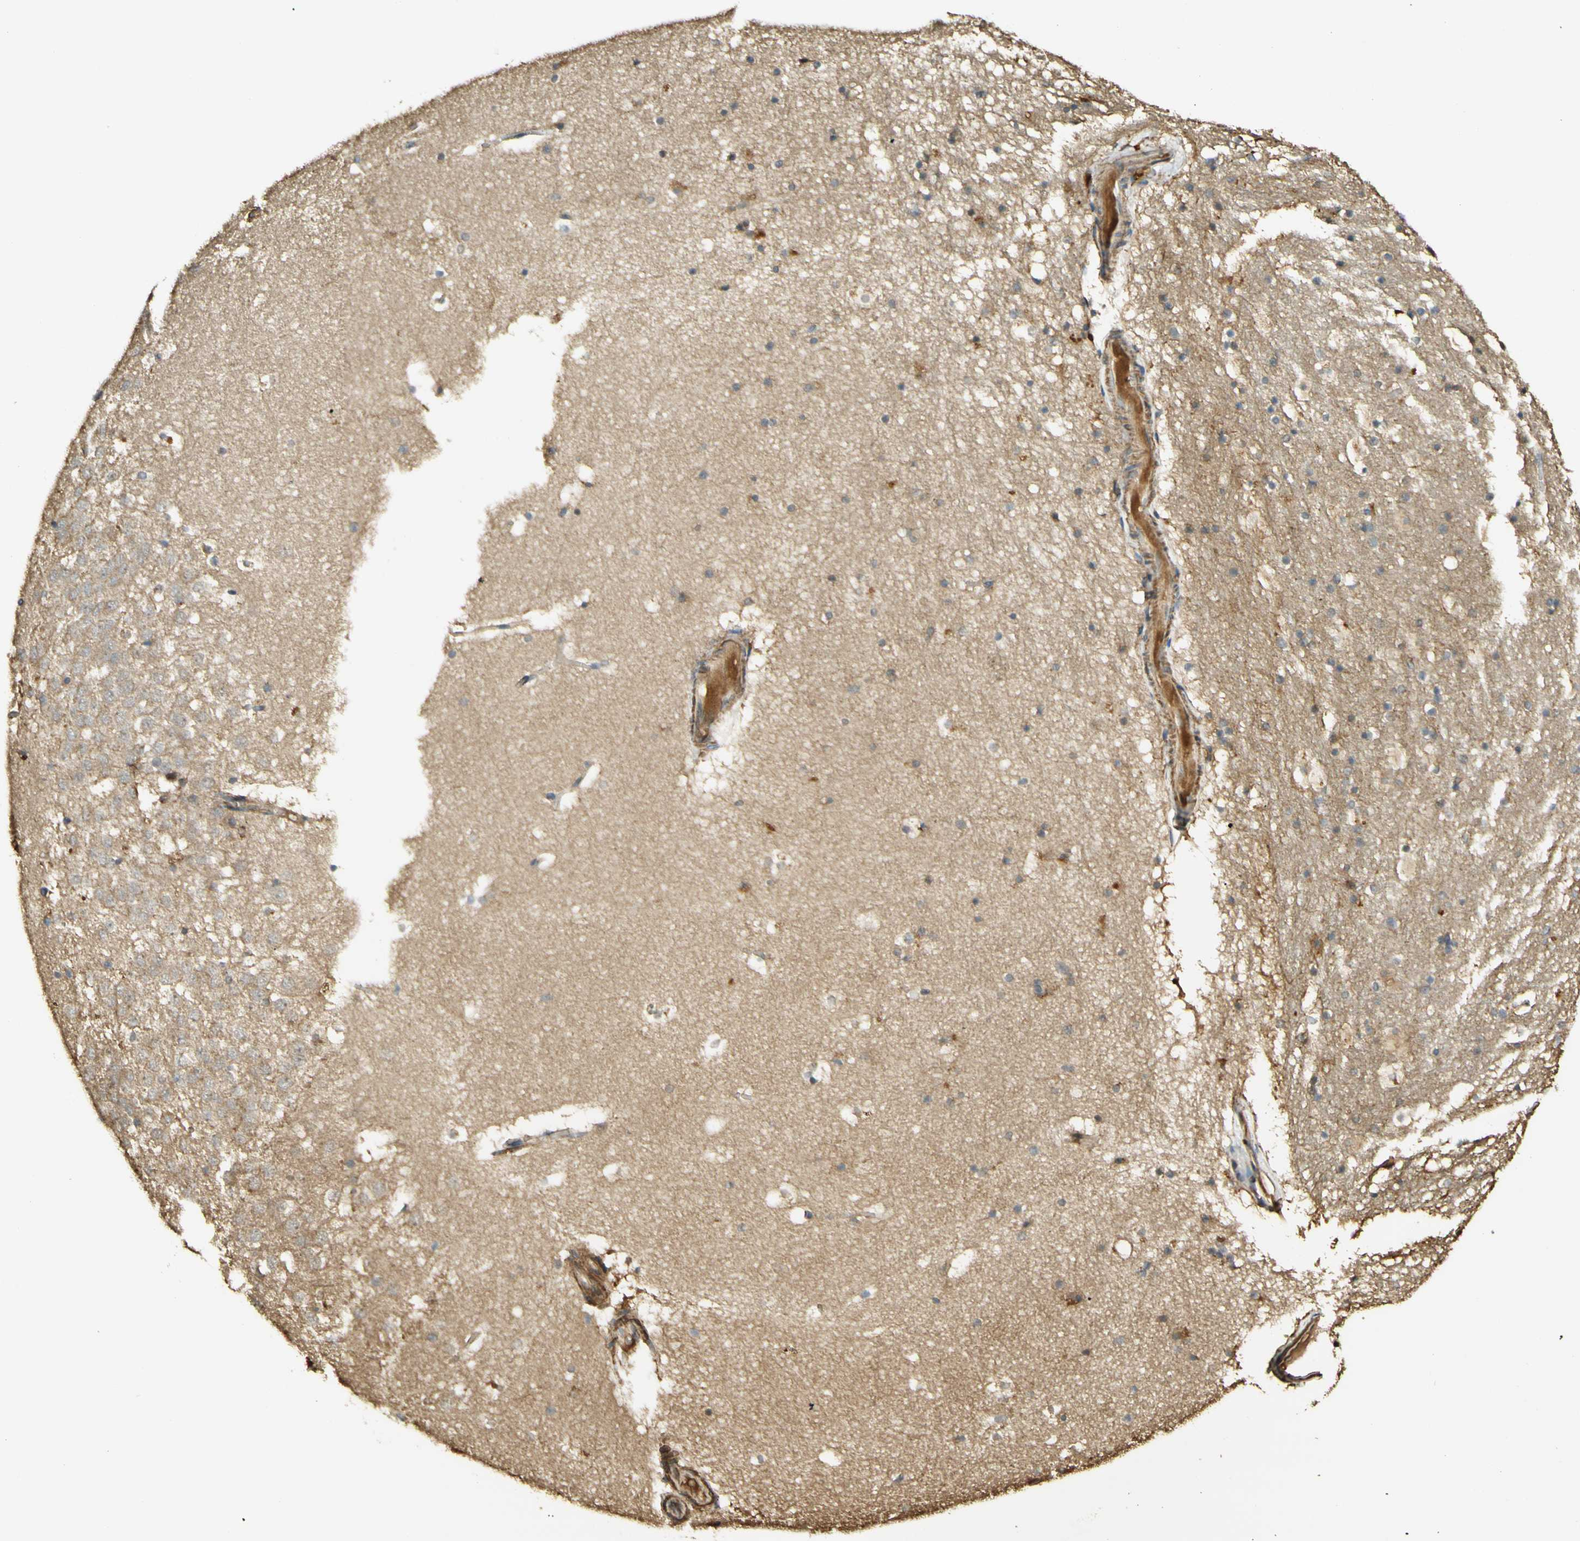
{"staining": {"intensity": "weak", "quantity": "<25%", "location": "cytoplasmic/membranous"}, "tissue": "hippocampus", "cell_type": "Glial cells", "image_type": "normal", "snomed": [{"axis": "morphology", "description": "Normal tissue, NOS"}, {"axis": "topography", "description": "Hippocampus"}], "caption": "Human hippocampus stained for a protein using immunohistochemistry exhibits no expression in glial cells.", "gene": "AGER", "patient": {"sex": "male", "age": 45}}